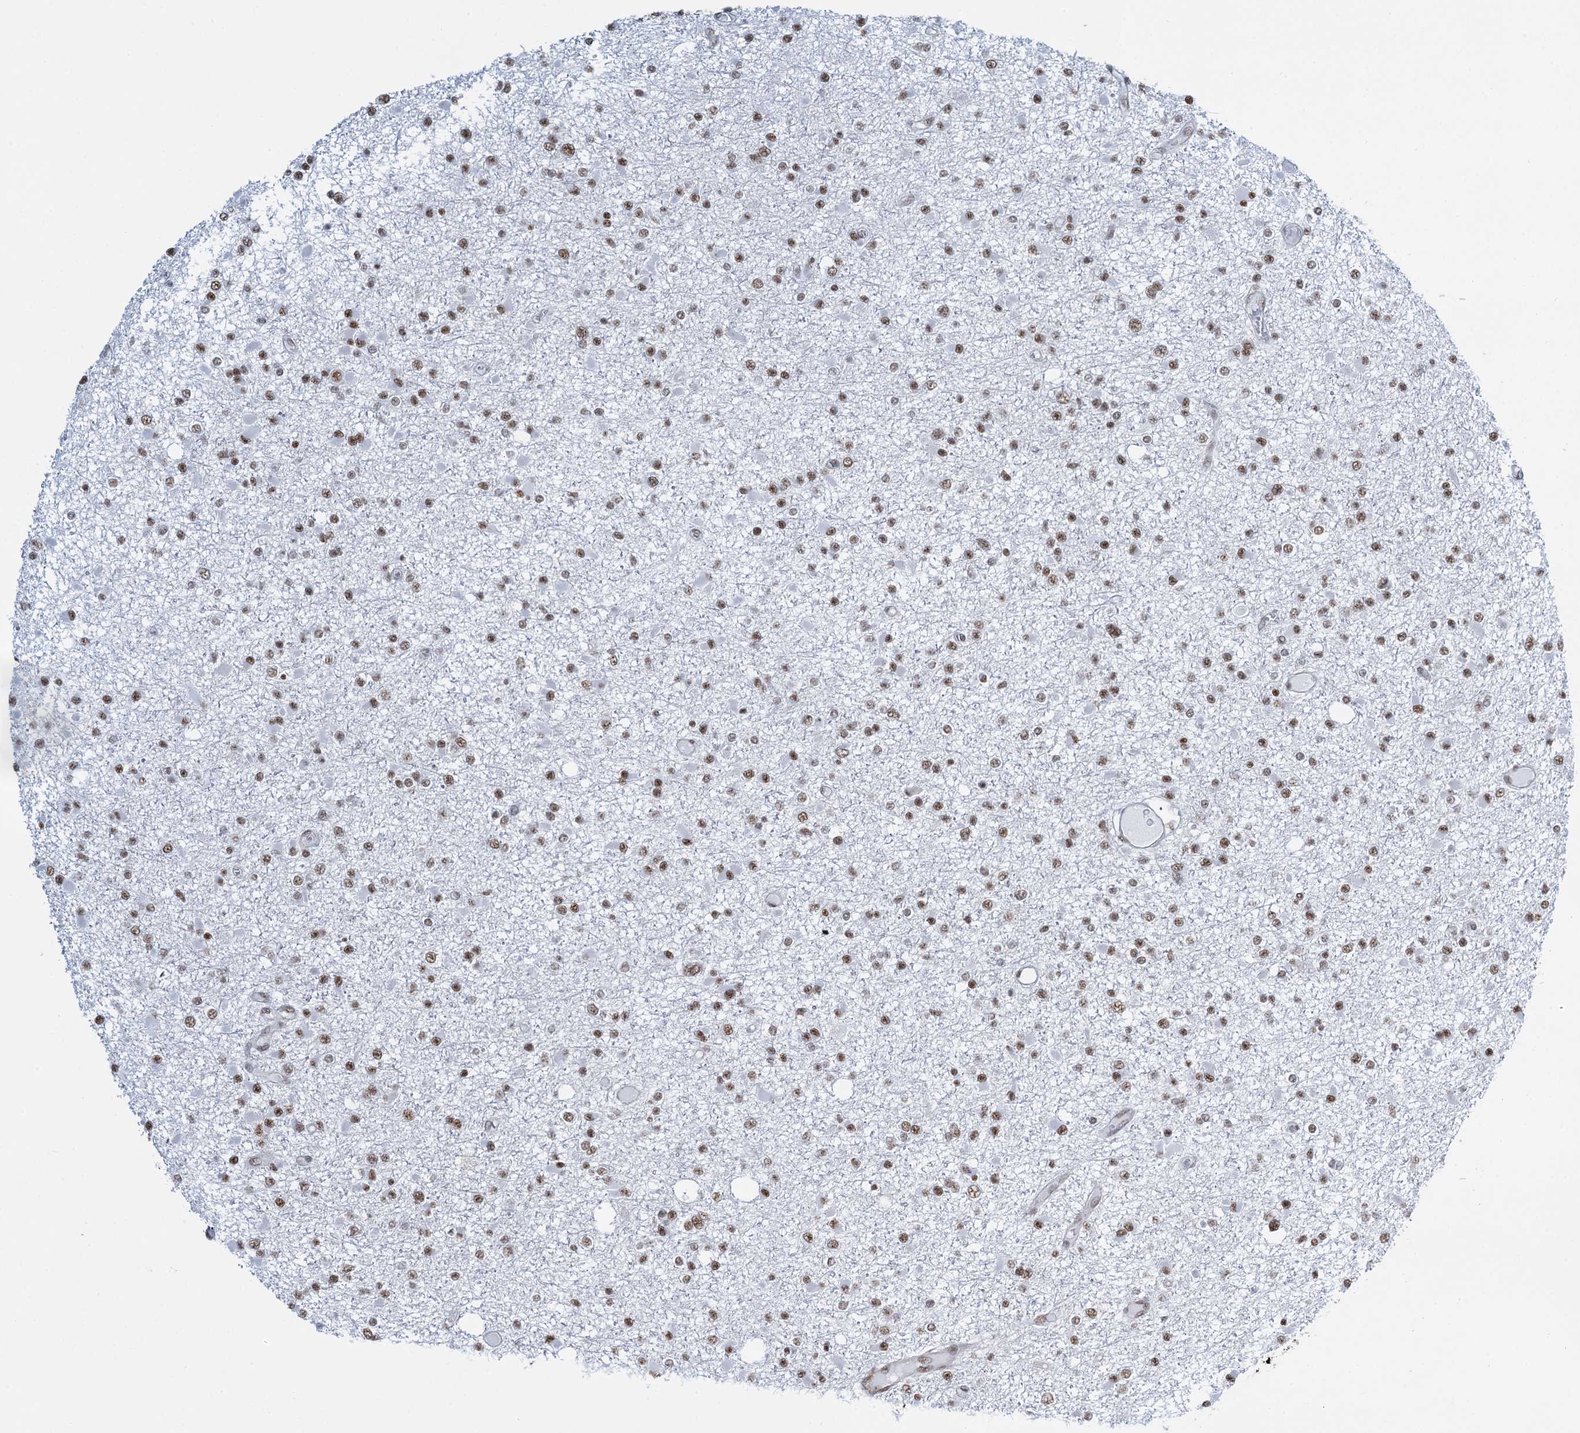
{"staining": {"intensity": "moderate", "quantity": ">75%", "location": "nuclear"}, "tissue": "glioma", "cell_type": "Tumor cells", "image_type": "cancer", "snomed": [{"axis": "morphology", "description": "Glioma, malignant, Low grade"}, {"axis": "topography", "description": "Brain"}], "caption": "IHC staining of glioma, which demonstrates medium levels of moderate nuclear staining in approximately >75% of tumor cells indicating moderate nuclear protein positivity. The staining was performed using DAB (brown) for protein detection and nuclei were counterstained in hematoxylin (blue).", "gene": "ZNF609", "patient": {"sex": "female", "age": 22}}